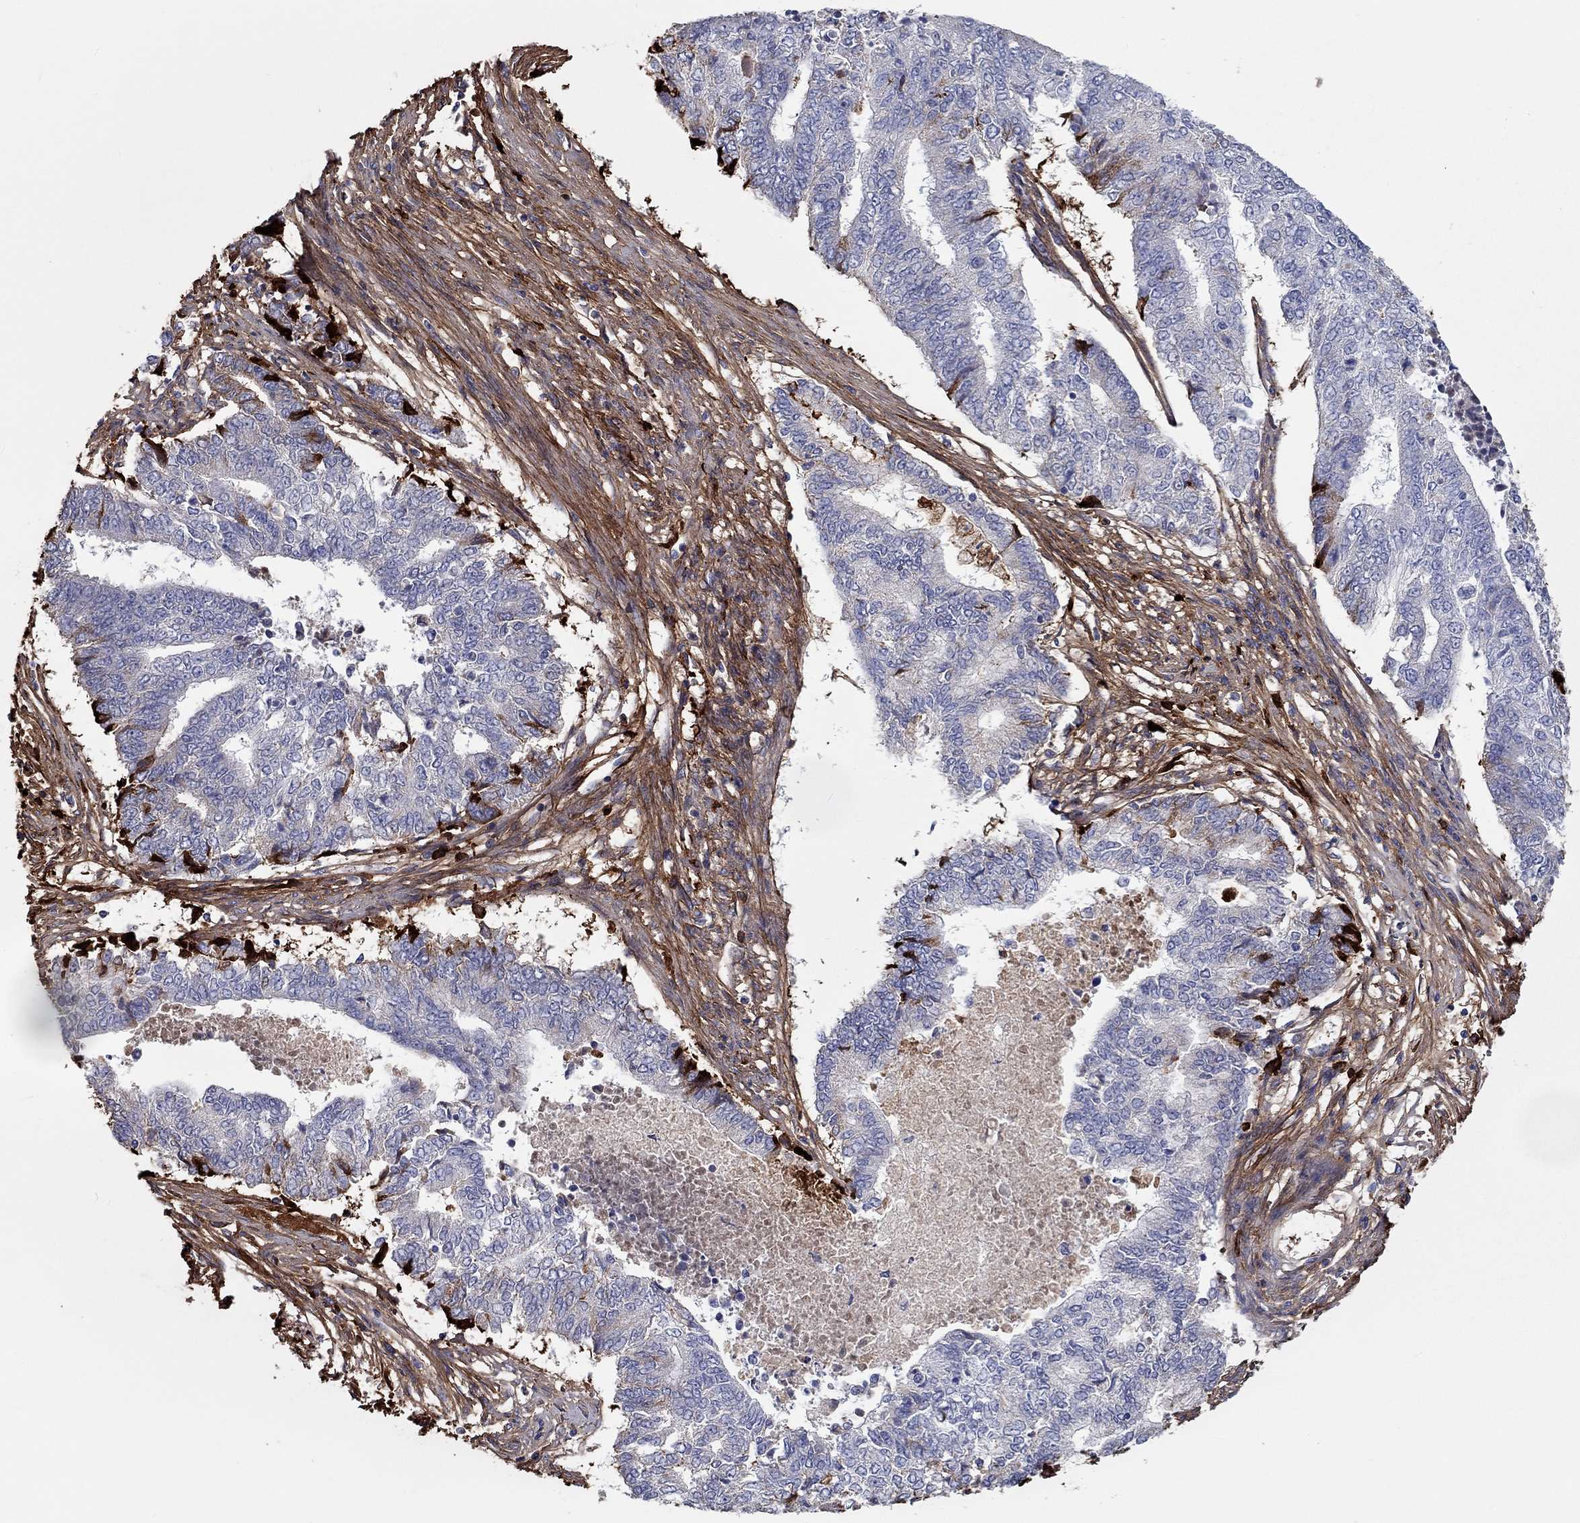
{"staining": {"intensity": "negative", "quantity": "none", "location": "none"}, "tissue": "endometrial cancer", "cell_type": "Tumor cells", "image_type": "cancer", "snomed": [{"axis": "morphology", "description": "Adenocarcinoma, NOS"}, {"axis": "topography", "description": "Endometrium"}], "caption": "DAB immunohistochemical staining of human endometrial adenocarcinoma exhibits no significant staining in tumor cells.", "gene": "TGFBI", "patient": {"sex": "female", "age": 65}}